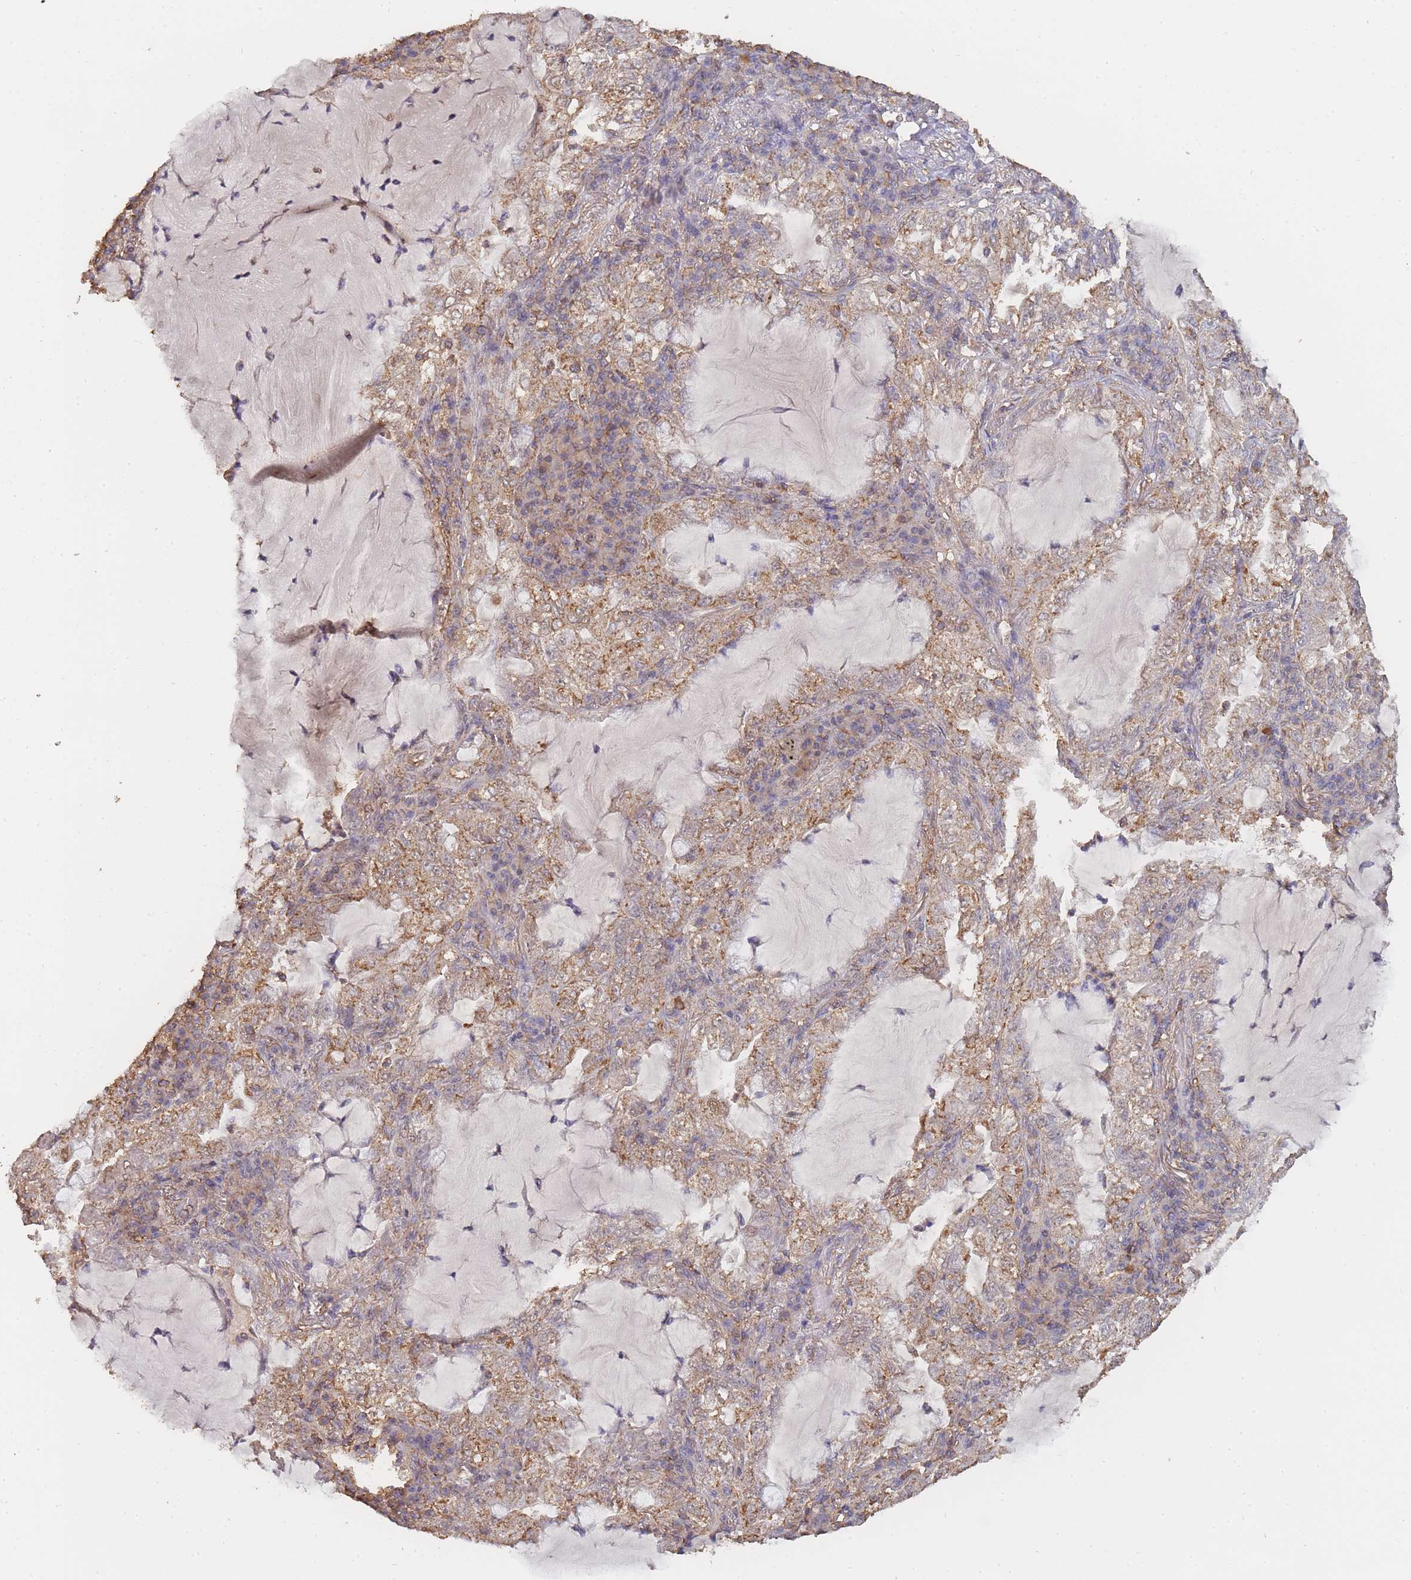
{"staining": {"intensity": "weak", "quantity": ">75%", "location": "cytoplasmic/membranous"}, "tissue": "lung cancer", "cell_type": "Tumor cells", "image_type": "cancer", "snomed": [{"axis": "morphology", "description": "Adenocarcinoma, NOS"}, {"axis": "topography", "description": "Lung"}], "caption": "Human adenocarcinoma (lung) stained with a protein marker reveals weak staining in tumor cells.", "gene": "METRN", "patient": {"sex": "female", "age": 73}}